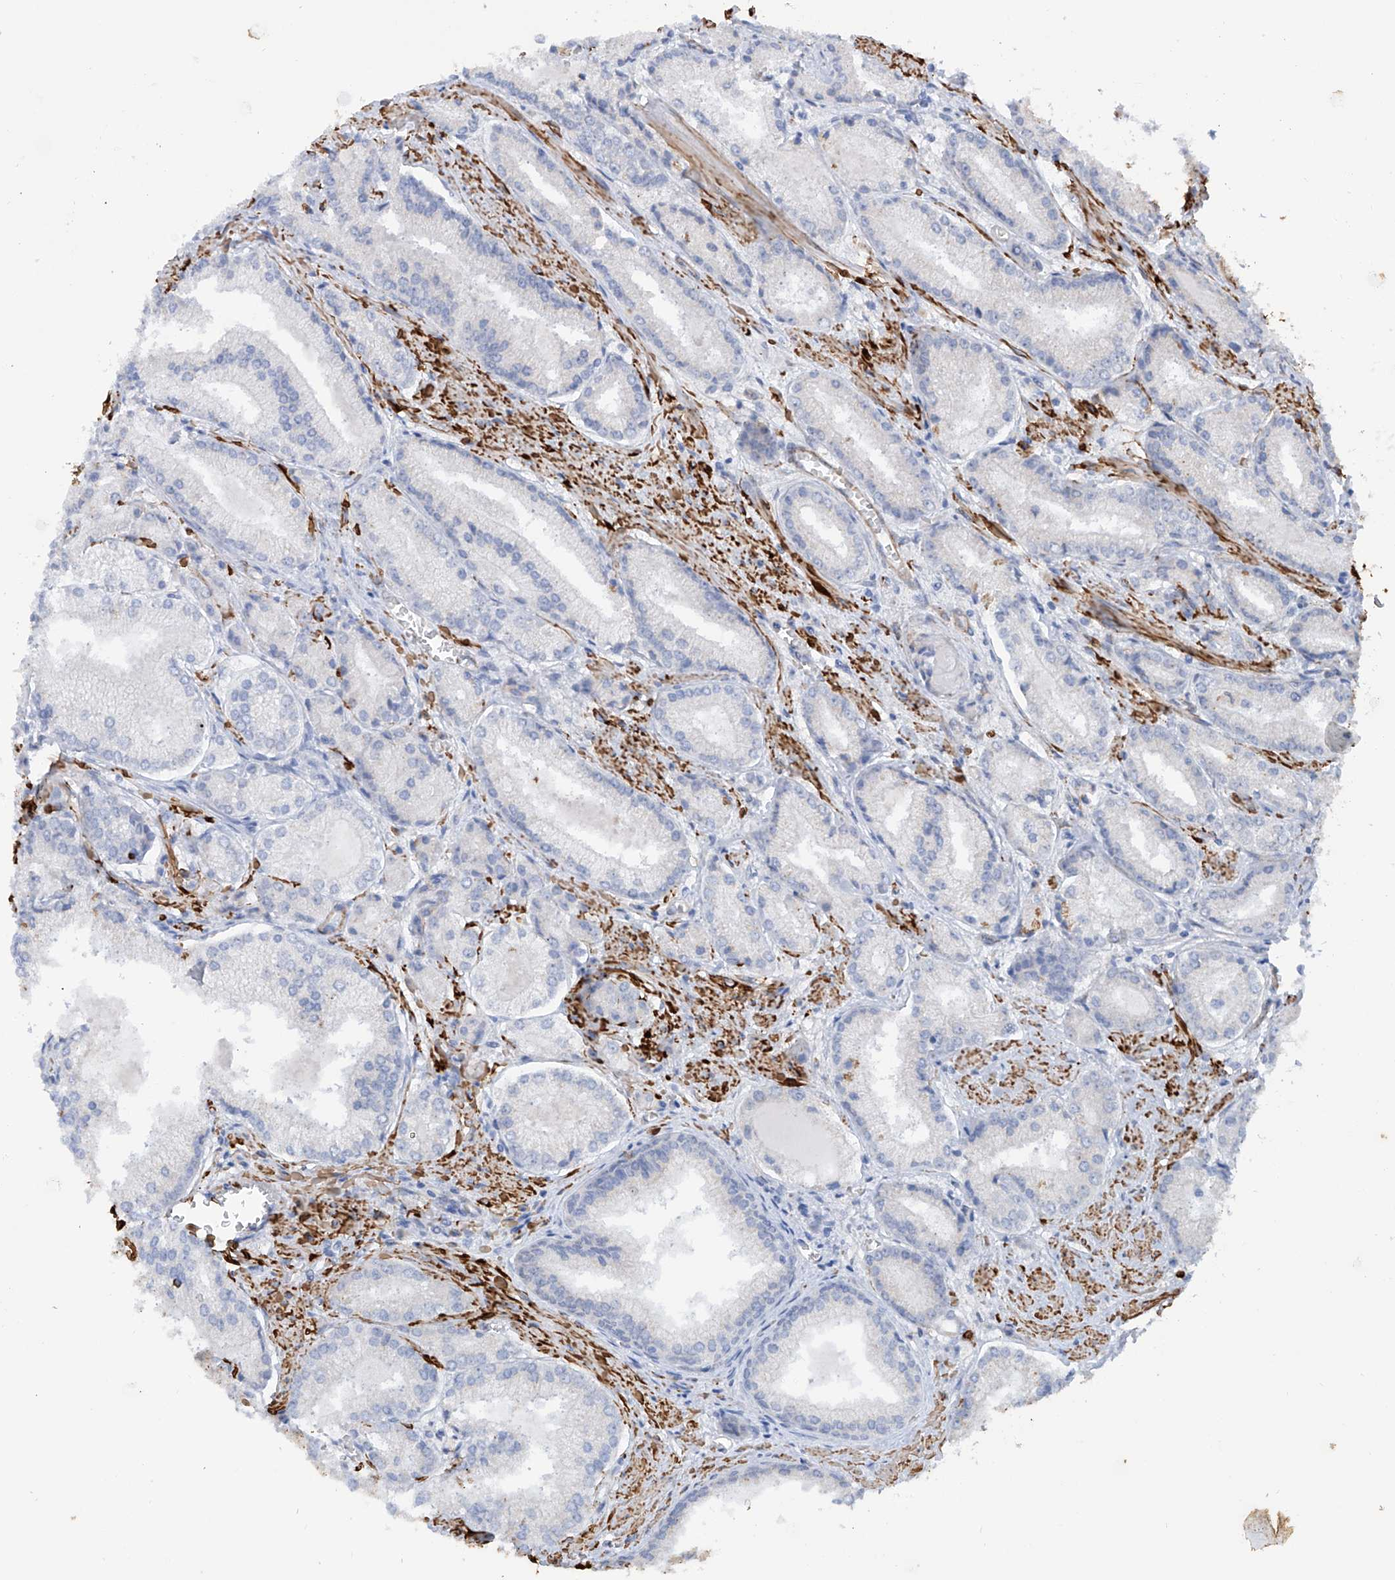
{"staining": {"intensity": "negative", "quantity": "none", "location": "none"}, "tissue": "prostate cancer", "cell_type": "Tumor cells", "image_type": "cancer", "snomed": [{"axis": "morphology", "description": "Adenocarcinoma, Low grade"}, {"axis": "topography", "description": "Prostate"}], "caption": "High power microscopy micrograph of an IHC image of adenocarcinoma (low-grade) (prostate), revealing no significant positivity in tumor cells.", "gene": "ZNF490", "patient": {"sex": "male", "age": 54}}